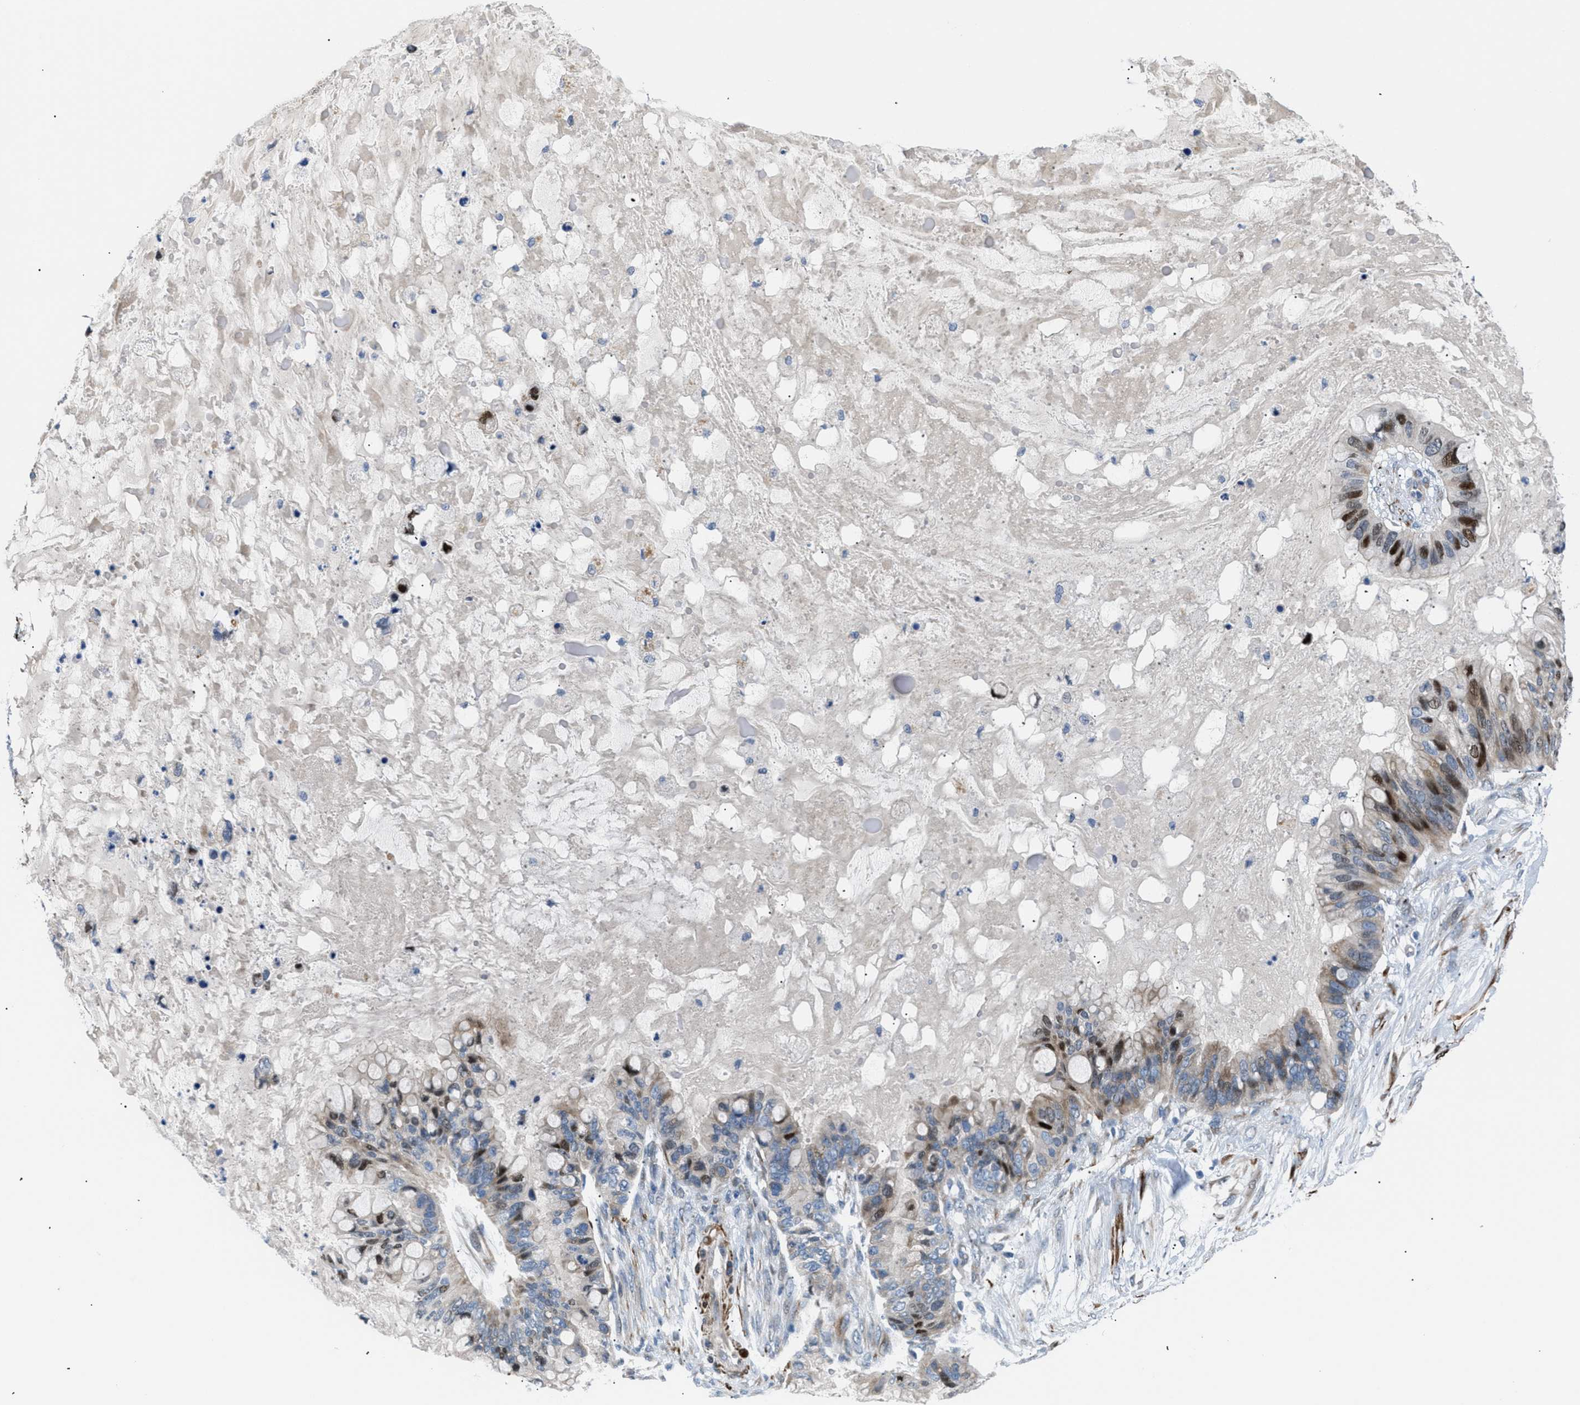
{"staining": {"intensity": "strong", "quantity": "25%-75%", "location": "nuclear"}, "tissue": "ovarian cancer", "cell_type": "Tumor cells", "image_type": "cancer", "snomed": [{"axis": "morphology", "description": "Cystadenocarcinoma, mucinous, NOS"}, {"axis": "topography", "description": "Ovary"}], "caption": "Ovarian cancer stained with a brown dye displays strong nuclear positive positivity in about 25%-75% of tumor cells.", "gene": "ICA1", "patient": {"sex": "female", "age": 80}}